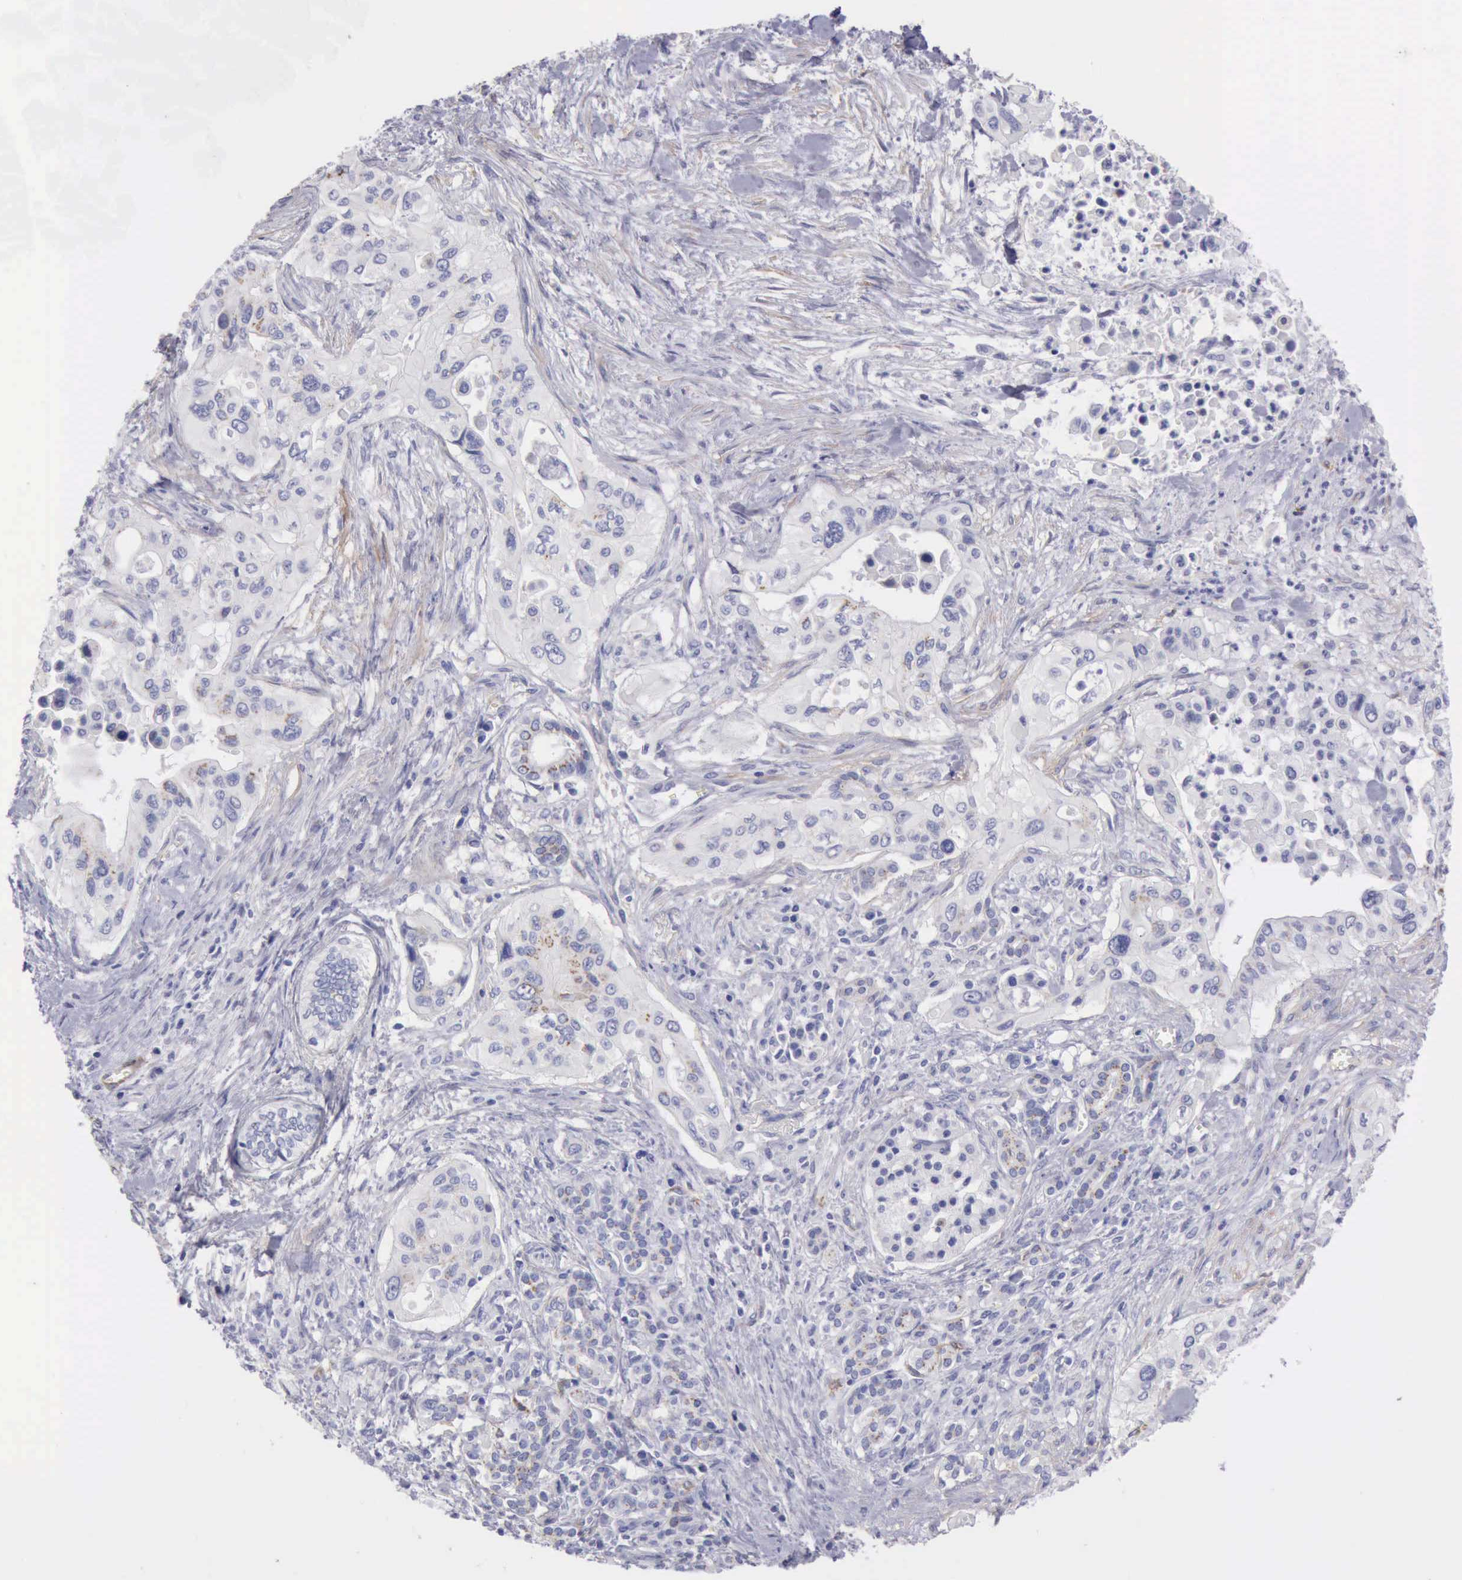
{"staining": {"intensity": "negative", "quantity": "none", "location": "none"}, "tissue": "pancreatic cancer", "cell_type": "Tumor cells", "image_type": "cancer", "snomed": [{"axis": "morphology", "description": "Adenocarcinoma, NOS"}, {"axis": "topography", "description": "Pancreas"}], "caption": "Immunohistochemistry photomicrograph of neoplastic tissue: pancreatic cancer stained with DAB shows no significant protein expression in tumor cells.", "gene": "AOC3", "patient": {"sex": "male", "age": 77}}